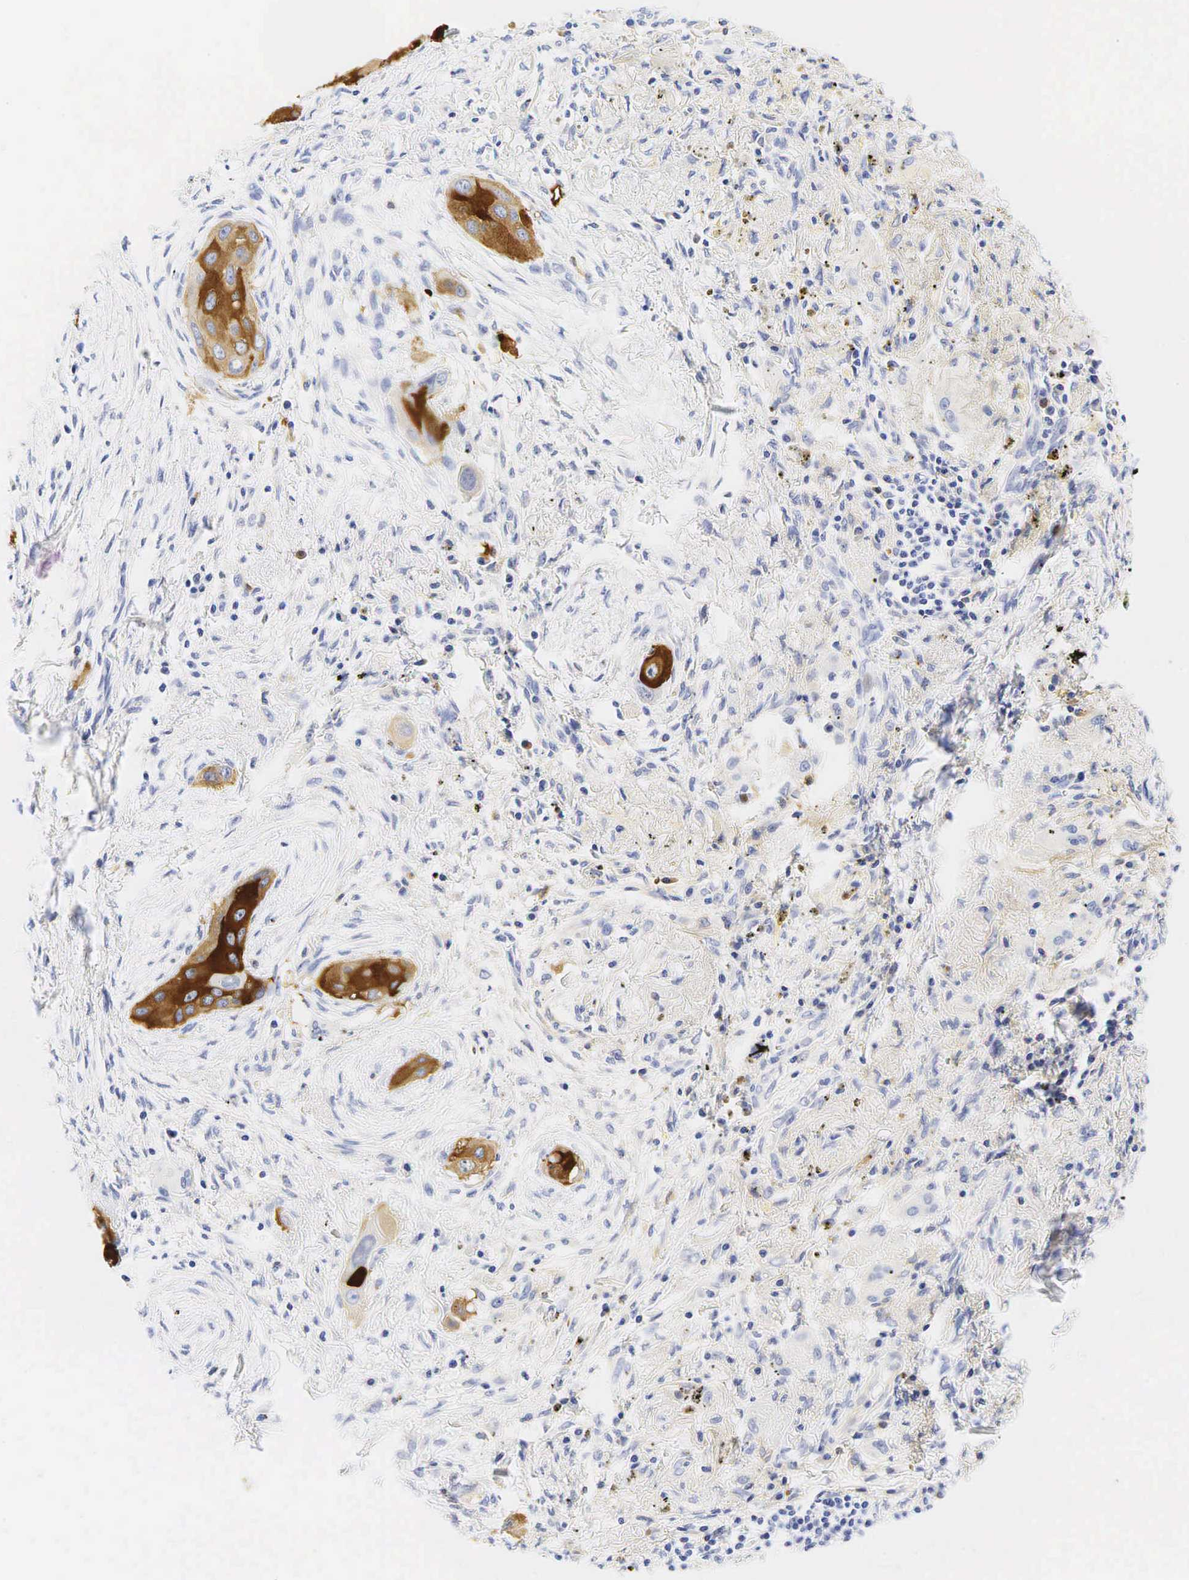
{"staining": {"intensity": "strong", "quantity": ">75%", "location": "cytoplasmic/membranous"}, "tissue": "lung cancer", "cell_type": "Tumor cells", "image_type": "cancer", "snomed": [{"axis": "morphology", "description": "Squamous cell carcinoma, NOS"}, {"axis": "topography", "description": "Lung"}], "caption": "IHC of squamous cell carcinoma (lung) demonstrates high levels of strong cytoplasmic/membranous expression in approximately >75% of tumor cells. The staining is performed using DAB brown chromogen to label protein expression. The nuclei are counter-stained blue using hematoxylin.", "gene": "TNFRSF8", "patient": {"sex": "male", "age": 71}}